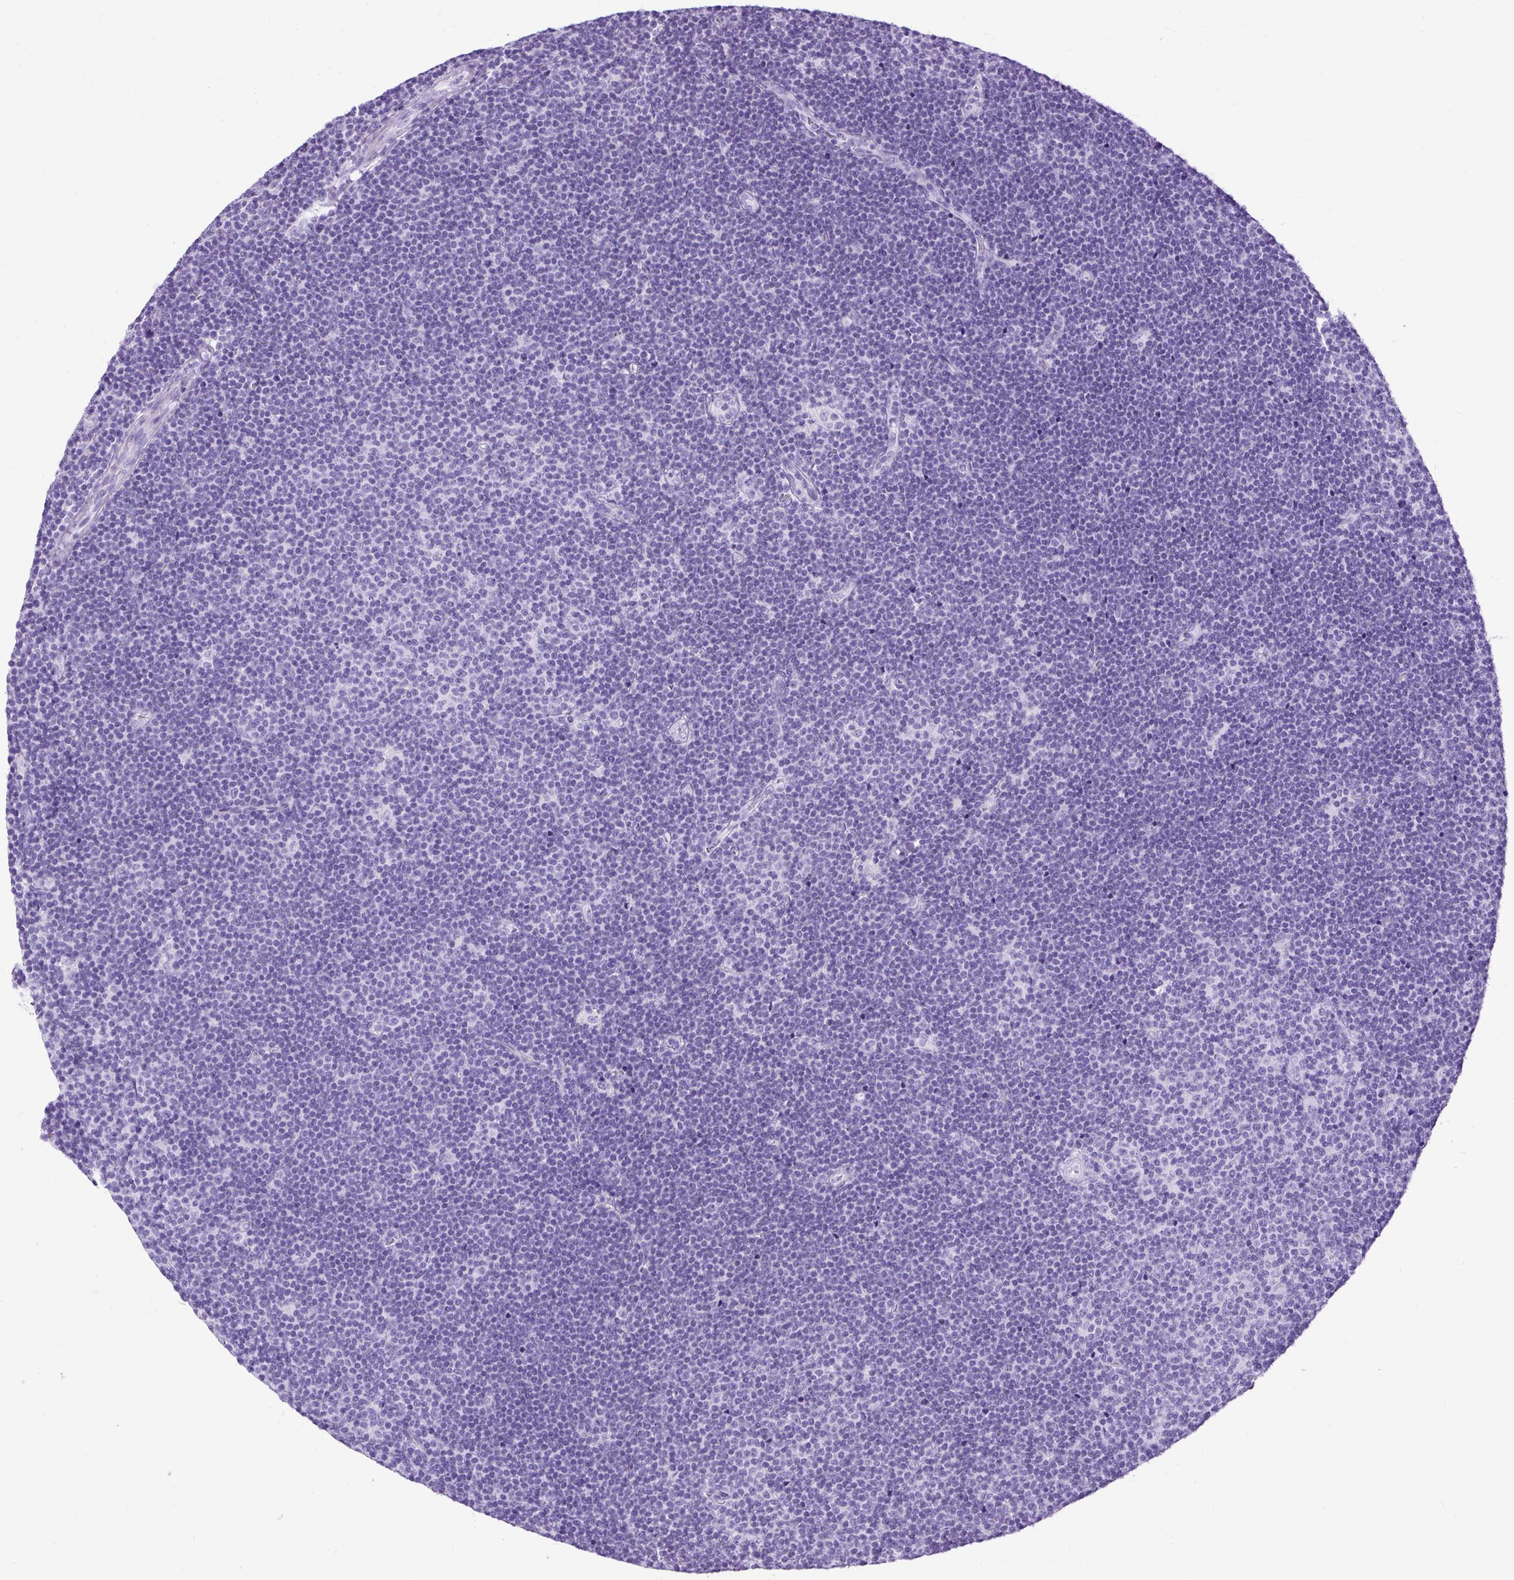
{"staining": {"intensity": "negative", "quantity": "none", "location": "none"}, "tissue": "lymphoma", "cell_type": "Tumor cells", "image_type": "cancer", "snomed": [{"axis": "morphology", "description": "Malignant lymphoma, non-Hodgkin's type, Low grade"}, {"axis": "topography", "description": "Lymph node"}], "caption": "Immunohistochemistry image of human malignant lymphoma, non-Hodgkin's type (low-grade) stained for a protein (brown), which exhibits no positivity in tumor cells. Brightfield microscopy of immunohistochemistry (IHC) stained with DAB (3,3'-diaminobenzidine) (brown) and hematoxylin (blue), captured at high magnification.", "gene": "CEL", "patient": {"sex": "male", "age": 48}}